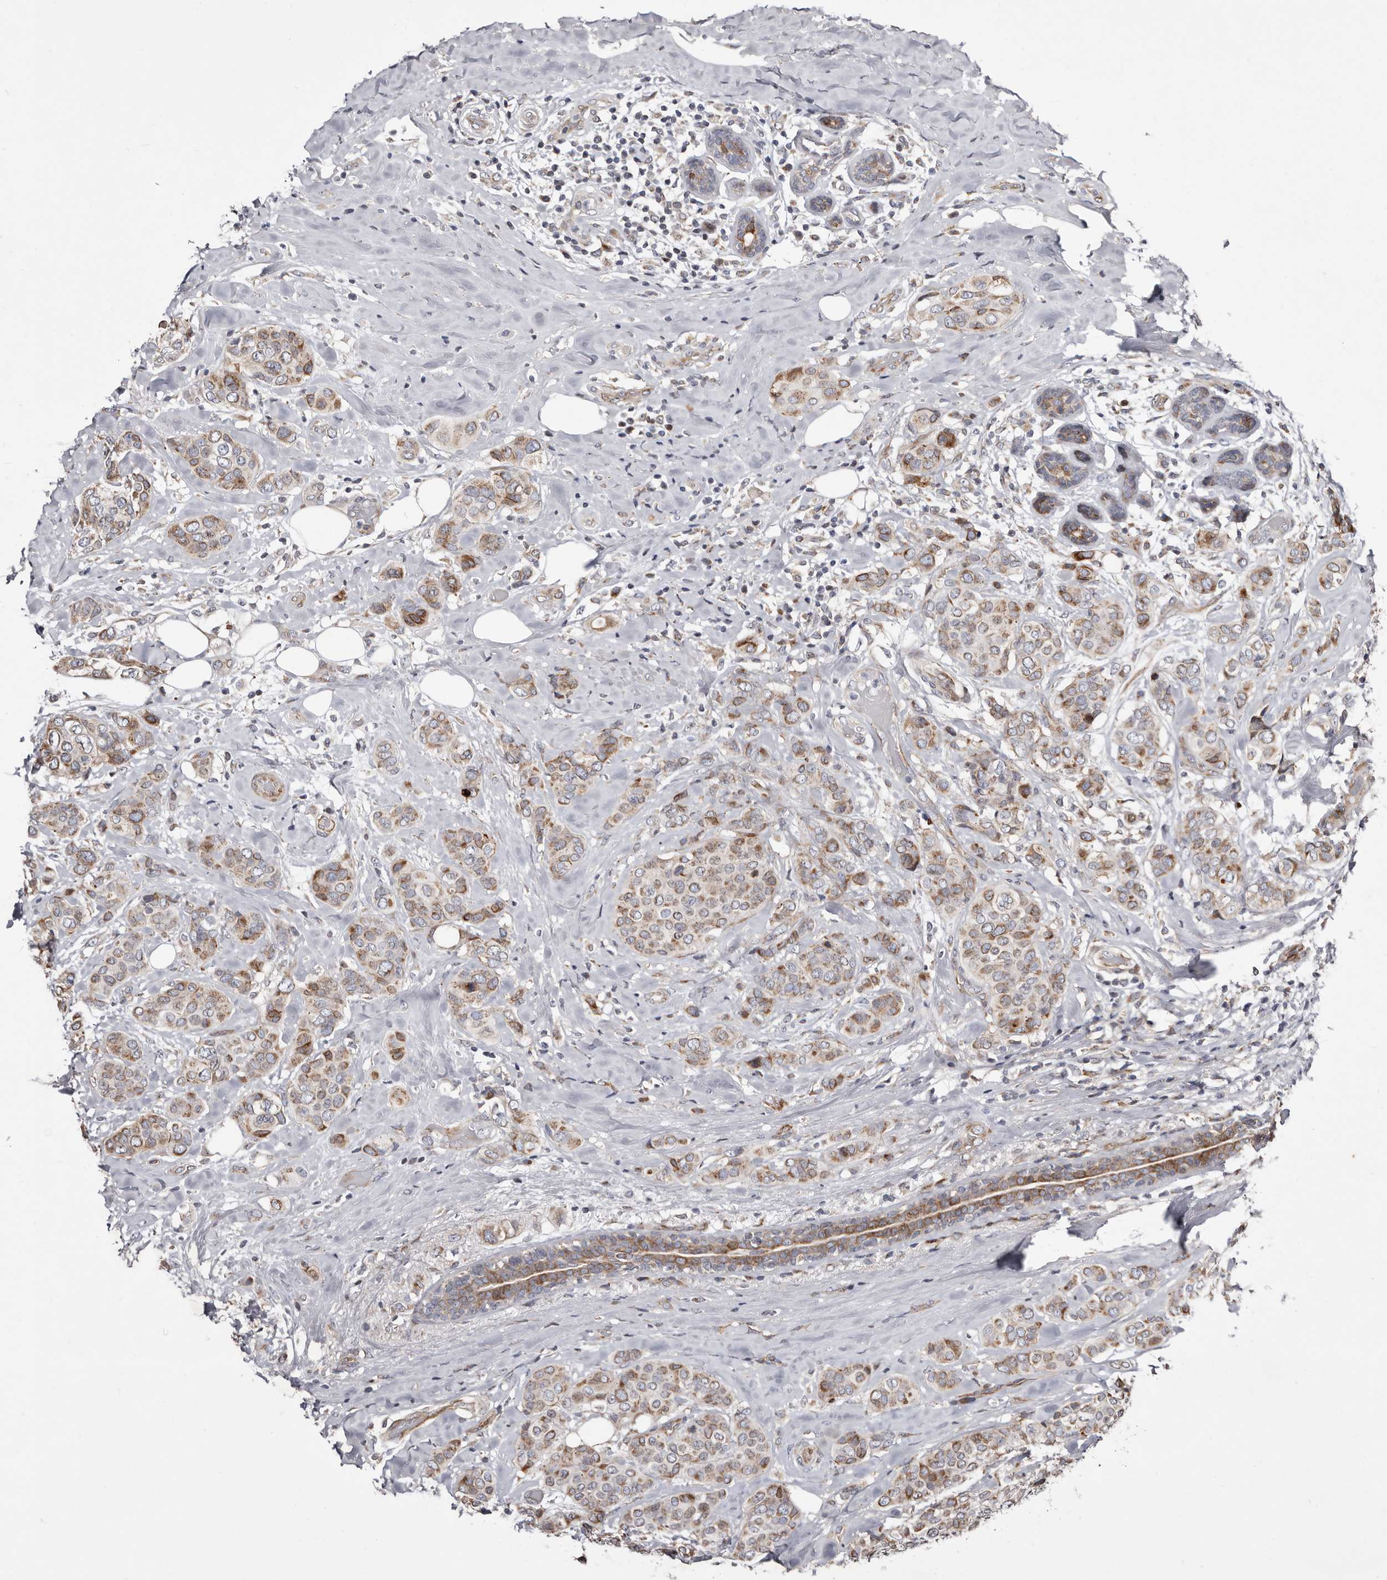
{"staining": {"intensity": "moderate", "quantity": ">75%", "location": "cytoplasmic/membranous"}, "tissue": "breast cancer", "cell_type": "Tumor cells", "image_type": "cancer", "snomed": [{"axis": "morphology", "description": "Lobular carcinoma"}, {"axis": "topography", "description": "Breast"}], "caption": "Immunohistochemical staining of human lobular carcinoma (breast) reveals medium levels of moderate cytoplasmic/membranous protein expression in about >75% of tumor cells.", "gene": "TIMM17B", "patient": {"sex": "female", "age": 51}}